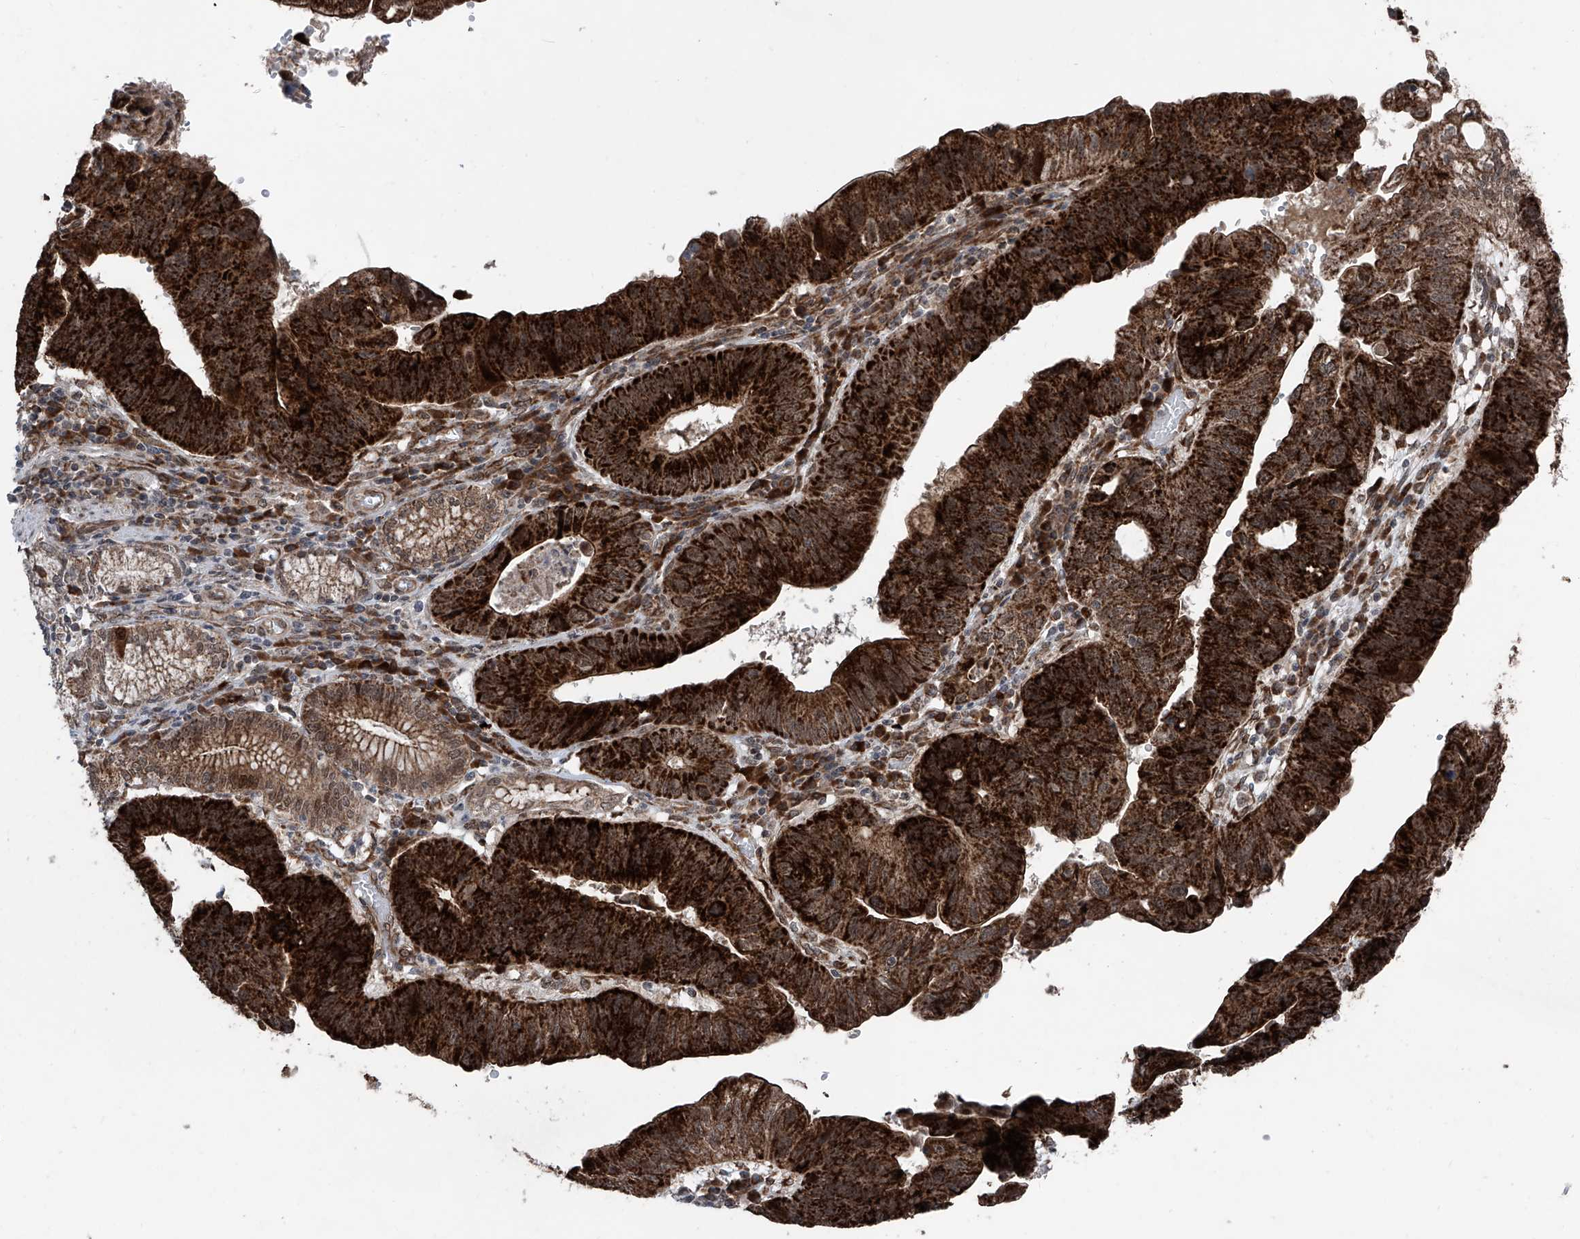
{"staining": {"intensity": "strong", "quantity": ">75%", "location": "cytoplasmic/membranous"}, "tissue": "stomach cancer", "cell_type": "Tumor cells", "image_type": "cancer", "snomed": [{"axis": "morphology", "description": "Adenocarcinoma, NOS"}, {"axis": "topography", "description": "Stomach"}], "caption": "Protein staining shows strong cytoplasmic/membranous expression in approximately >75% of tumor cells in stomach adenocarcinoma.", "gene": "COA7", "patient": {"sex": "male", "age": 59}}